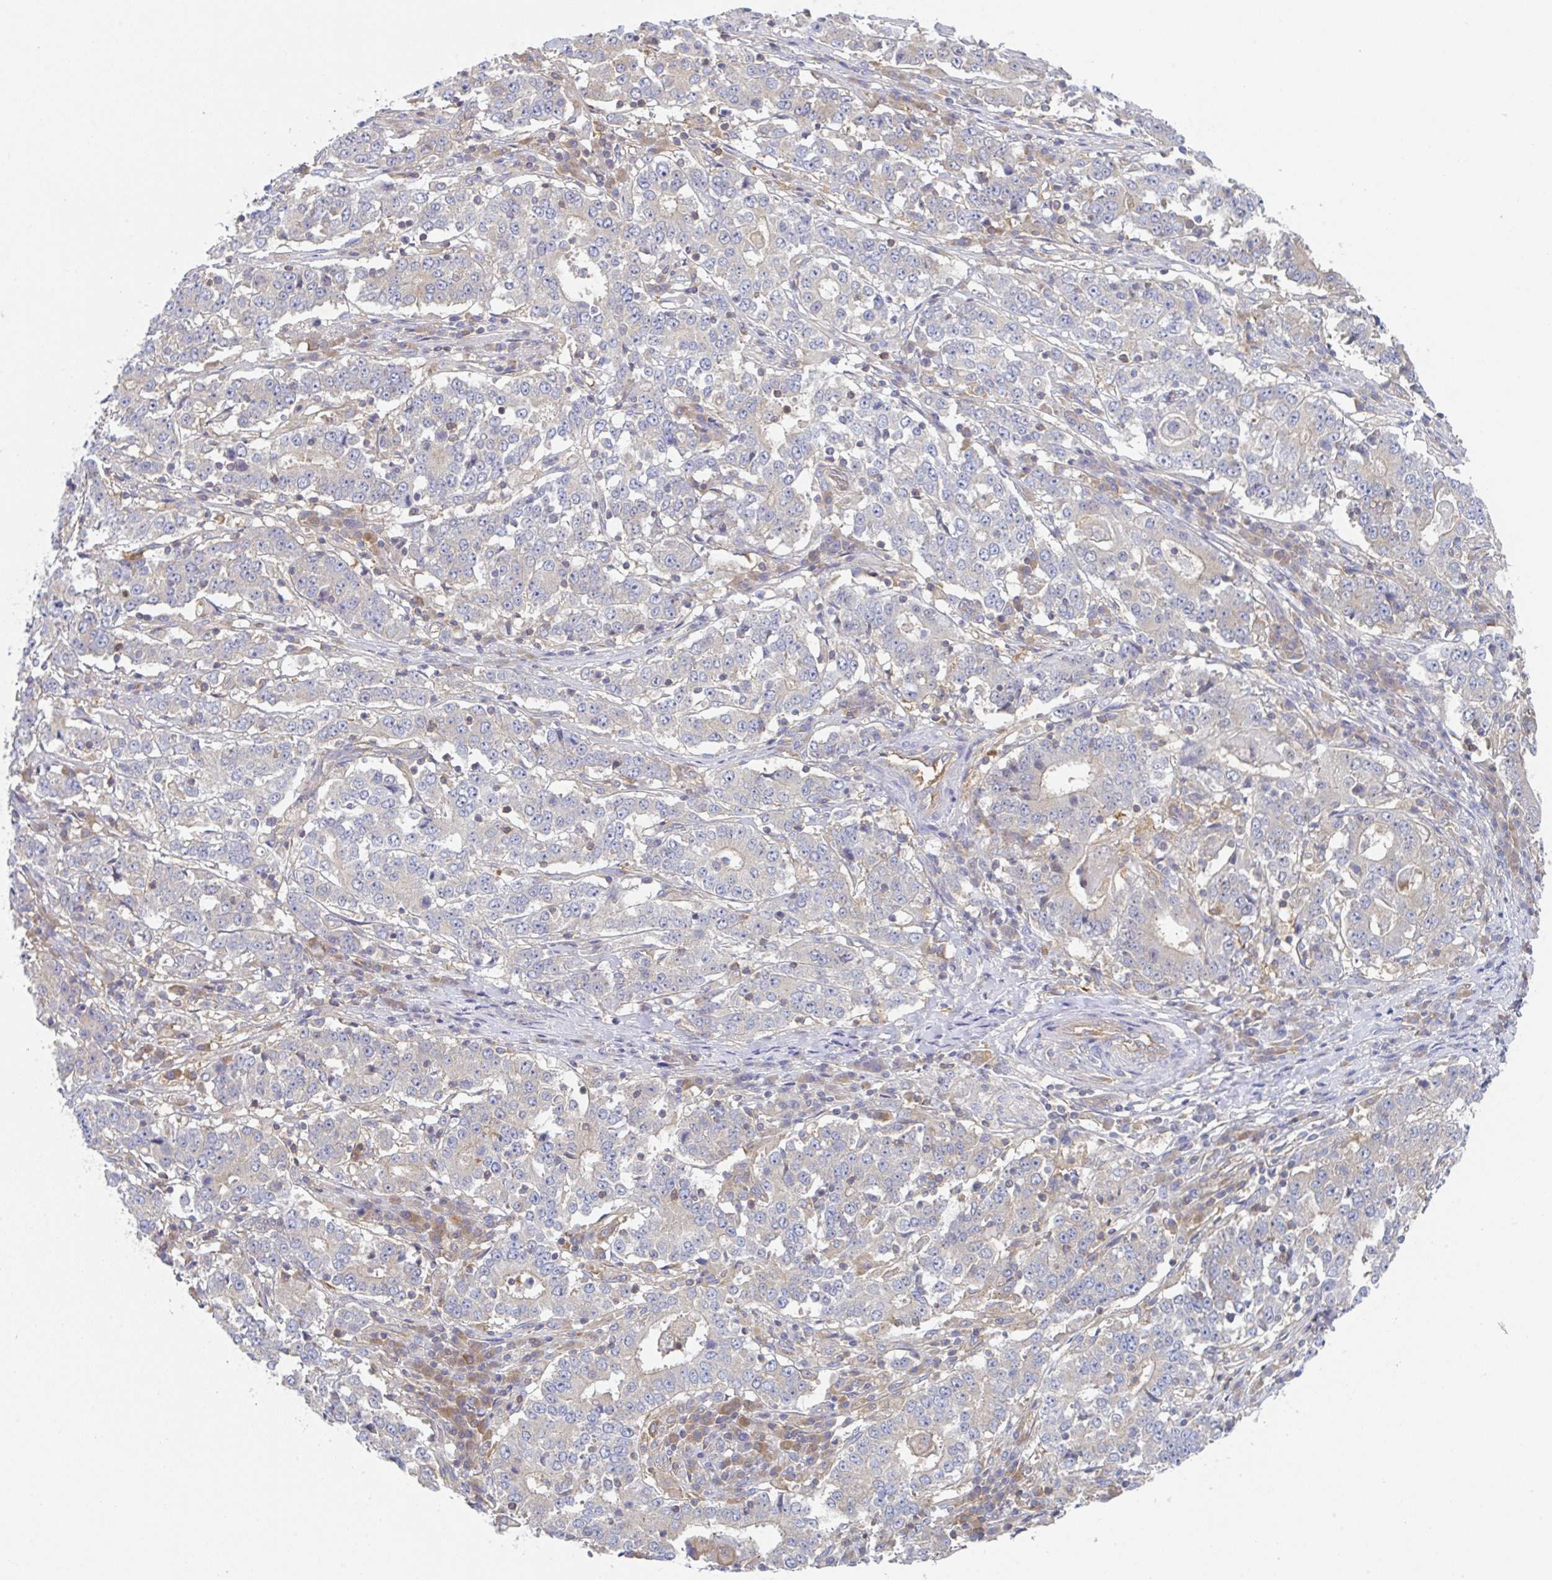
{"staining": {"intensity": "weak", "quantity": "25%-75%", "location": "cytoplasmic/membranous"}, "tissue": "stomach cancer", "cell_type": "Tumor cells", "image_type": "cancer", "snomed": [{"axis": "morphology", "description": "Adenocarcinoma, NOS"}, {"axis": "topography", "description": "Stomach"}], "caption": "Weak cytoplasmic/membranous expression is present in about 25%-75% of tumor cells in adenocarcinoma (stomach). Using DAB (3,3'-diaminobenzidine) (brown) and hematoxylin (blue) stains, captured at high magnification using brightfield microscopy.", "gene": "AMPD2", "patient": {"sex": "male", "age": 59}}